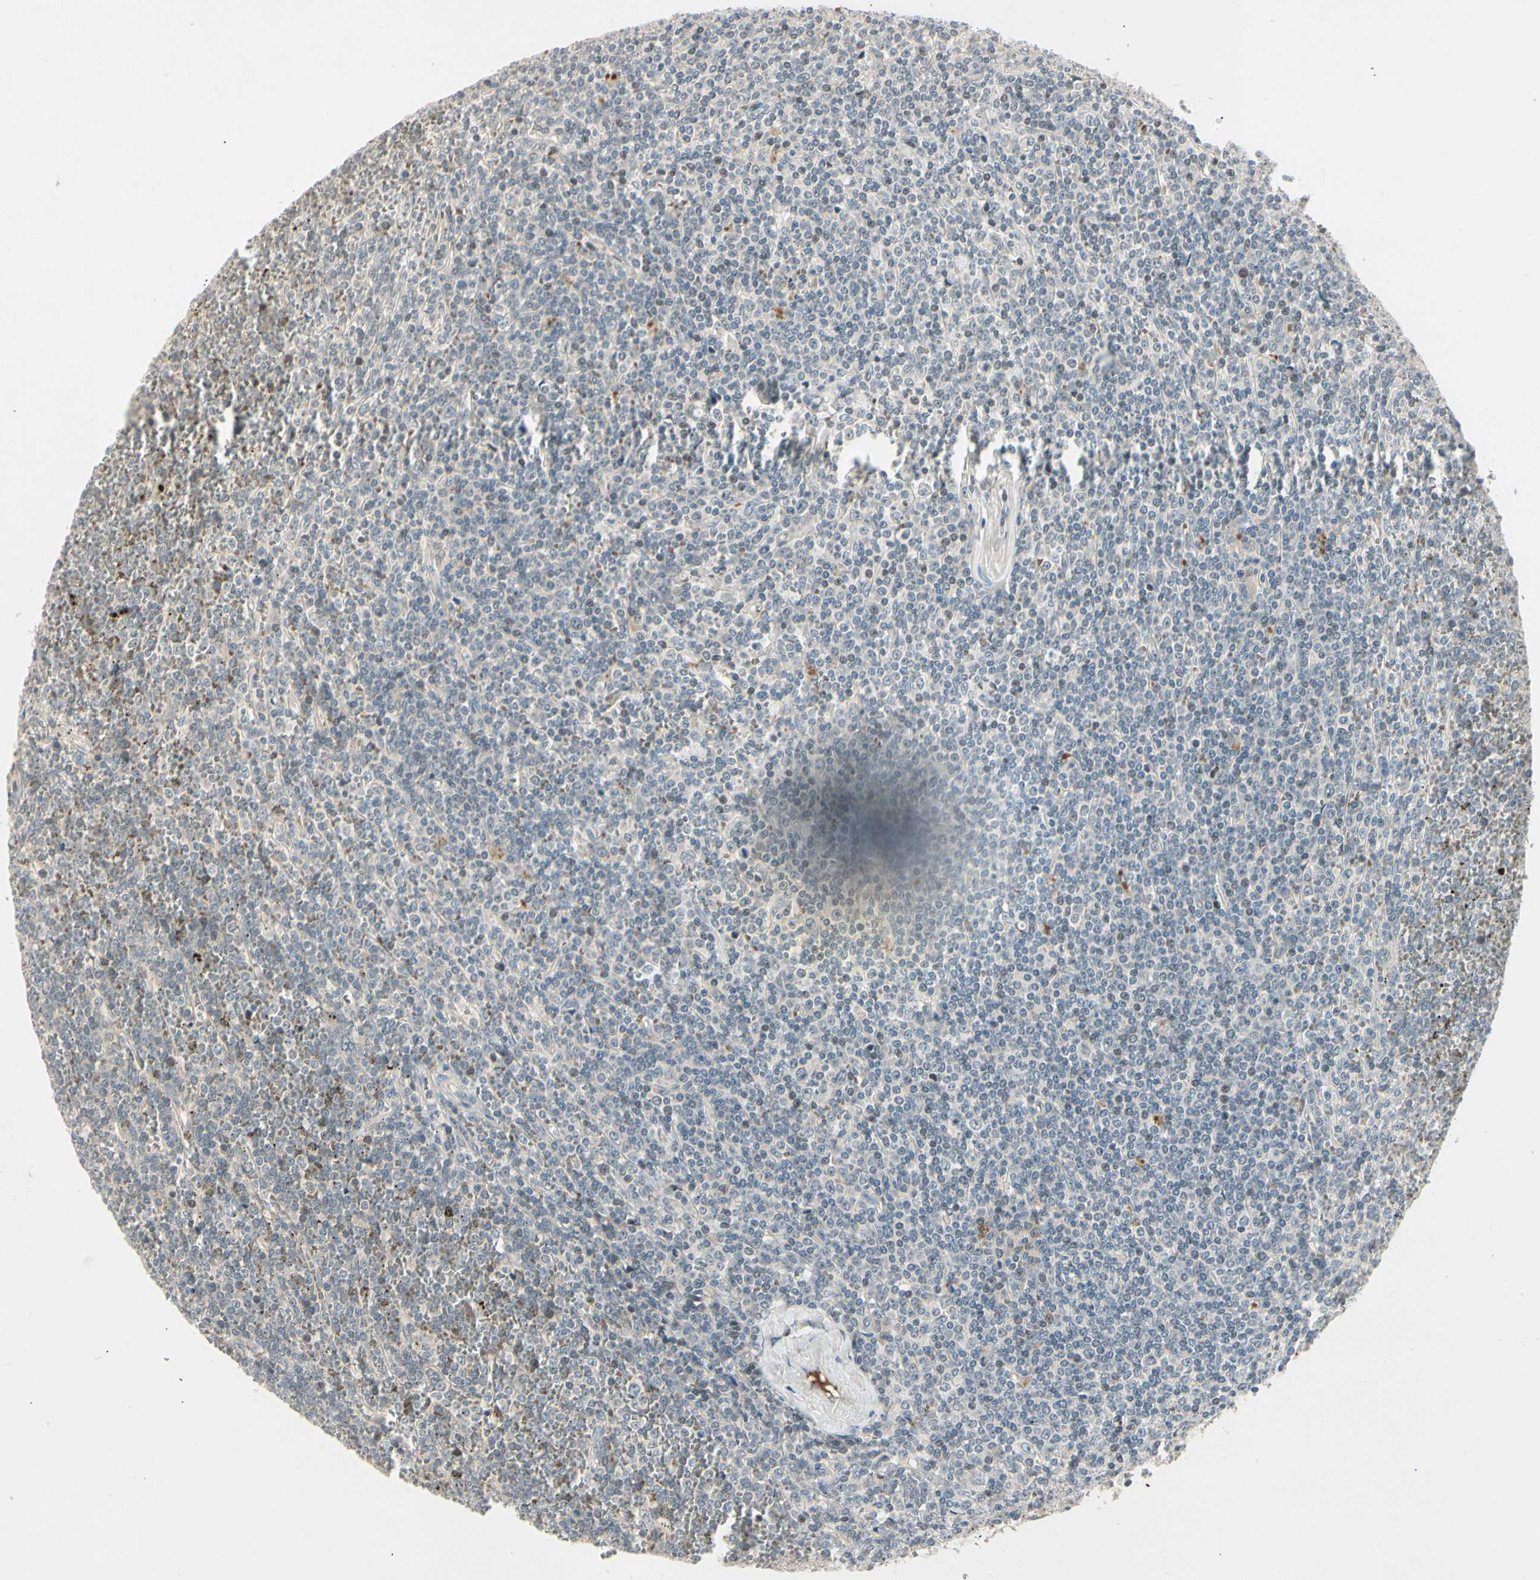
{"staining": {"intensity": "negative", "quantity": "none", "location": "none"}, "tissue": "lymphoma", "cell_type": "Tumor cells", "image_type": "cancer", "snomed": [{"axis": "morphology", "description": "Malignant lymphoma, non-Hodgkin's type, Low grade"}, {"axis": "topography", "description": "Spleen"}], "caption": "High magnification brightfield microscopy of lymphoma stained with DAB (brown) and counterstained with hematoxylin (blue): tumor cells show no significant staining. Nuclei are stained in blue.", "gene": "SKIL", "patient": {"sex": "female", "age": 19}}